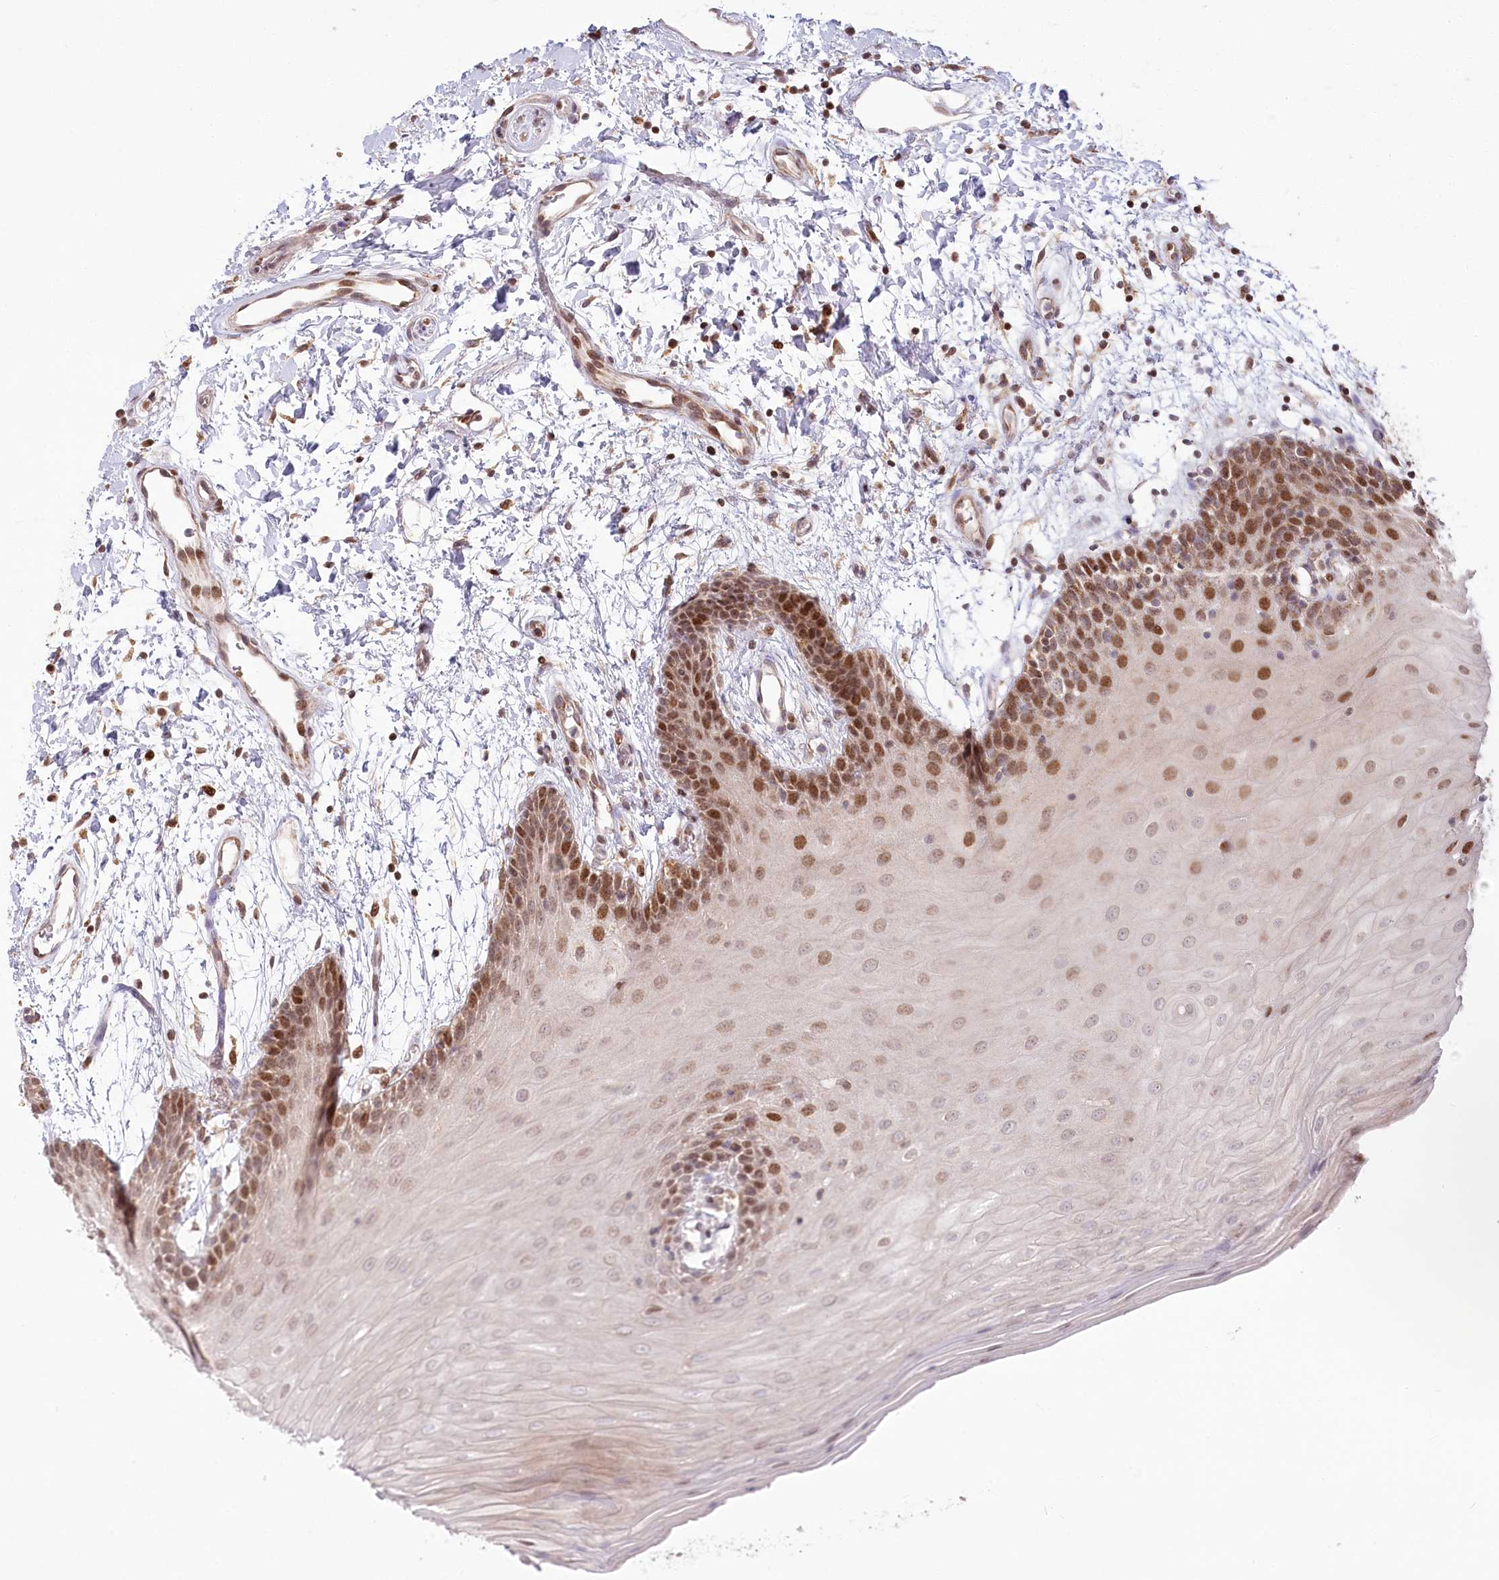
{"staining": {"intensity": "strong", "quantity": "25%-75%", "location": "nuclear"}, "tissue": "oral mucosa", "cell_type": "Squamous epithelial cells", "image_type": "normal", "snomed": [{"axis": "morphology", "description": "Normal tissue, NOS"}, {"axis": "topography", "description": "Skeletal muscle"}, {"axis": "topography", "description": "Oral tissue"}, {"axis": "topography", "description": "Salivary gland"}, {"axis": "topography", "description": "Peripheral nerve tissue"}], "caption": "Protein staining of normal oral mucosa demonstrates strong nuclear positivity in approximately 25%-75% of squamous epithelial cells. (DAB (3,3'-diaminobenzidine) IHC with brightfield microscopy, high magnification).", "gene": "PYURF", "patient": {"sex": "male", "age": 54}}